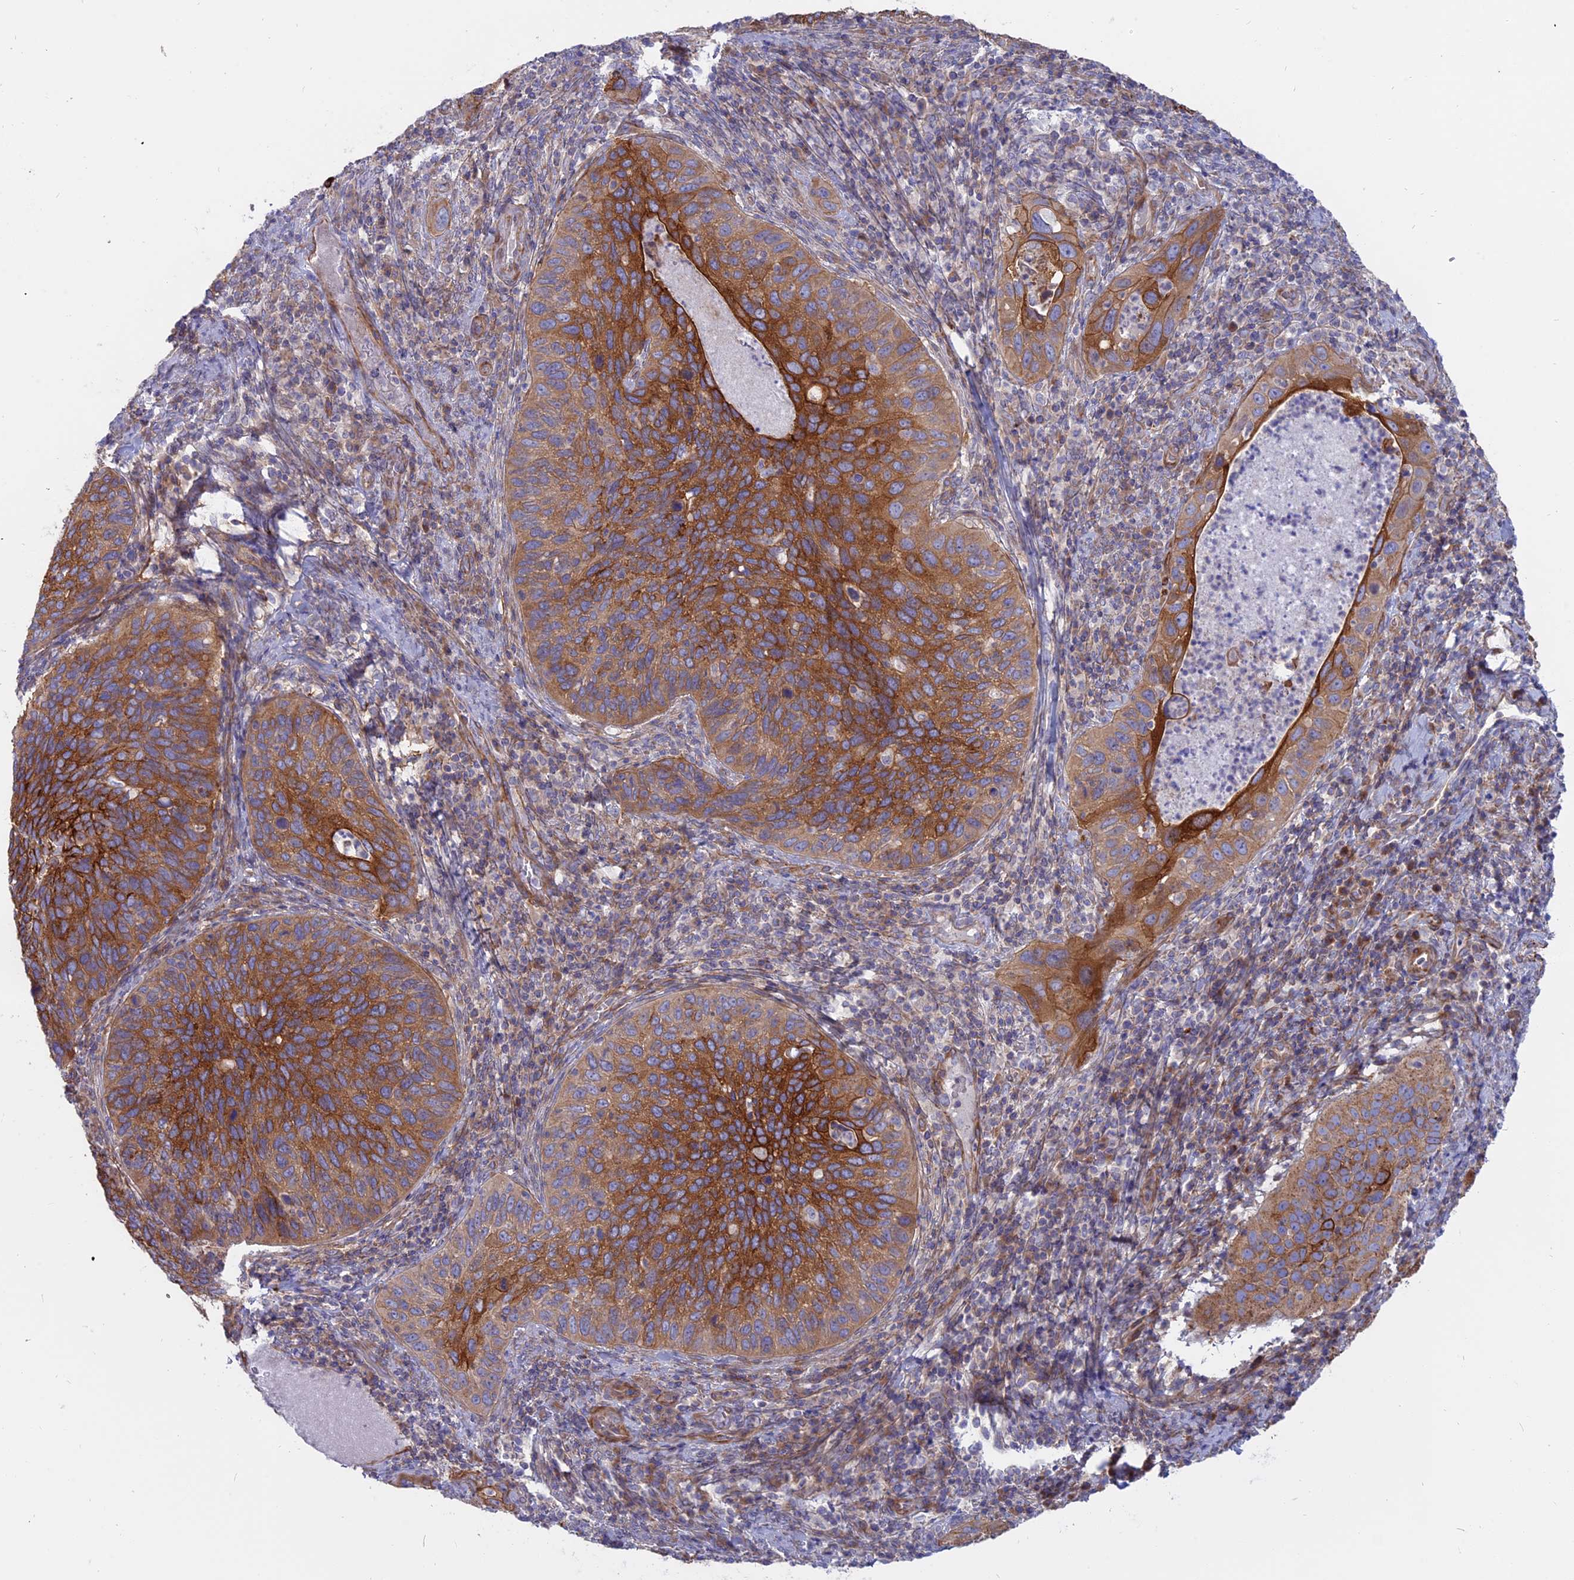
{"staining": {"intensity": "strong", "quantity": "25%-75%", "location": "cytoplasmic/membranous"}, "tissue": "cervical cancer", "cell_type": "Tumor cells", "image_type": "cancer", "snomed": [{"axis": "morphology", "description": "Squamous cell carcinoma, NOS"}, {"axis": "topography", "description": "Cervix"}], "caption": "Protein expression analysis of human cervical cancer reveals strong cytoplasmic/membranous expression in about 25%-75% of tumor cells.", "gene": "MYO5B", "patient": {"sex": "female", "age": 38}}